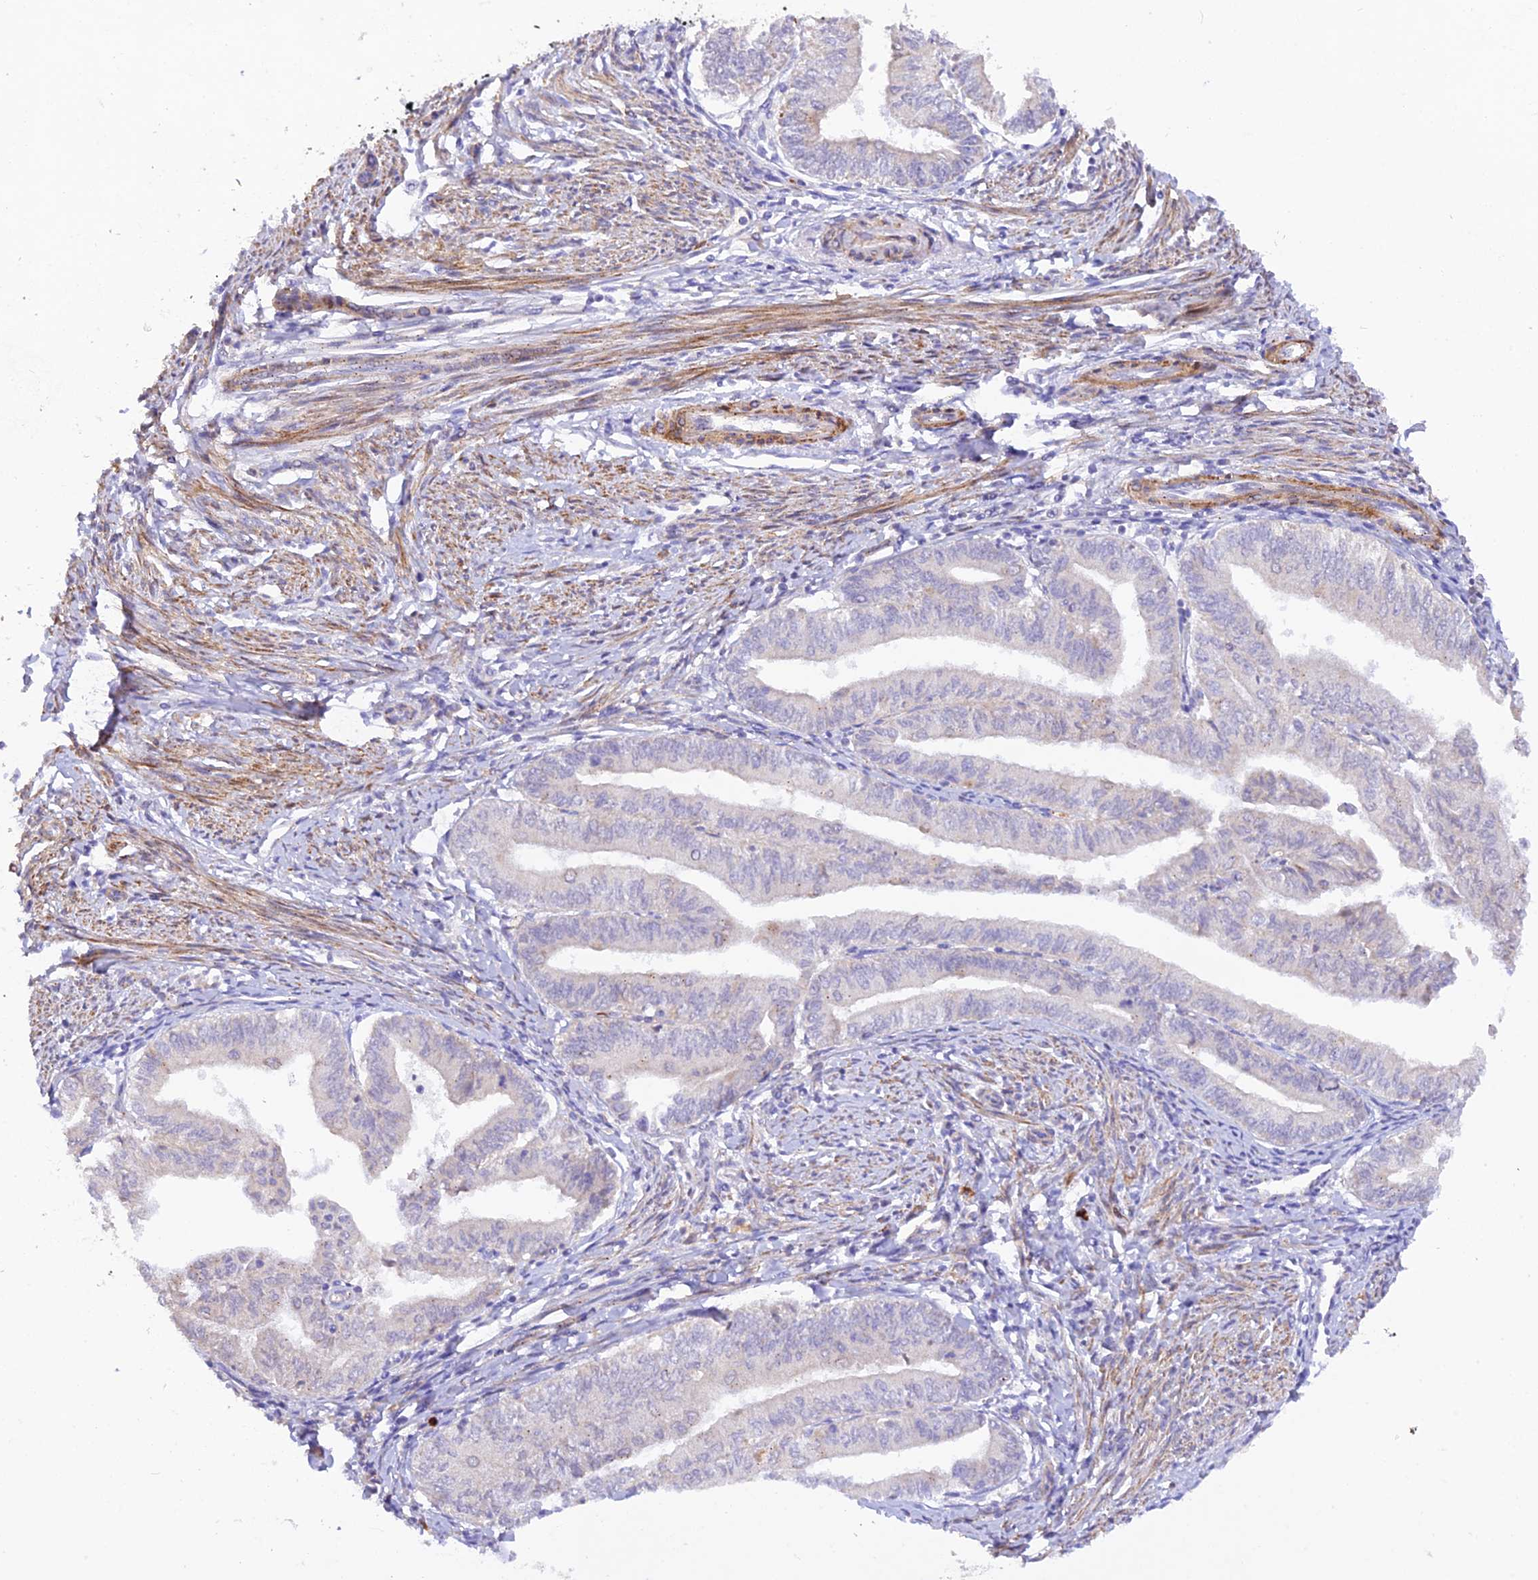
{"staining": {"intensity": "negative", "quantity": "none", "location": "none"}, "tissue": "endometrial cancer", "cell_type": "Tumor cells", "image_type": "cancer", "snomed": [{"axis": "morphology", "description": "Adenocarcinoma, NOS"}, {"axis": "topography", "description": "Endometrium"}], "caption": "Immunohistochemistry image of neoplastic tissue: endometrial adenocarcinoma stained with DAB displays no significant protein expression in tumor cells.", "gene": "WDFY4", "patient": {"sex": "female", "age": 66}}